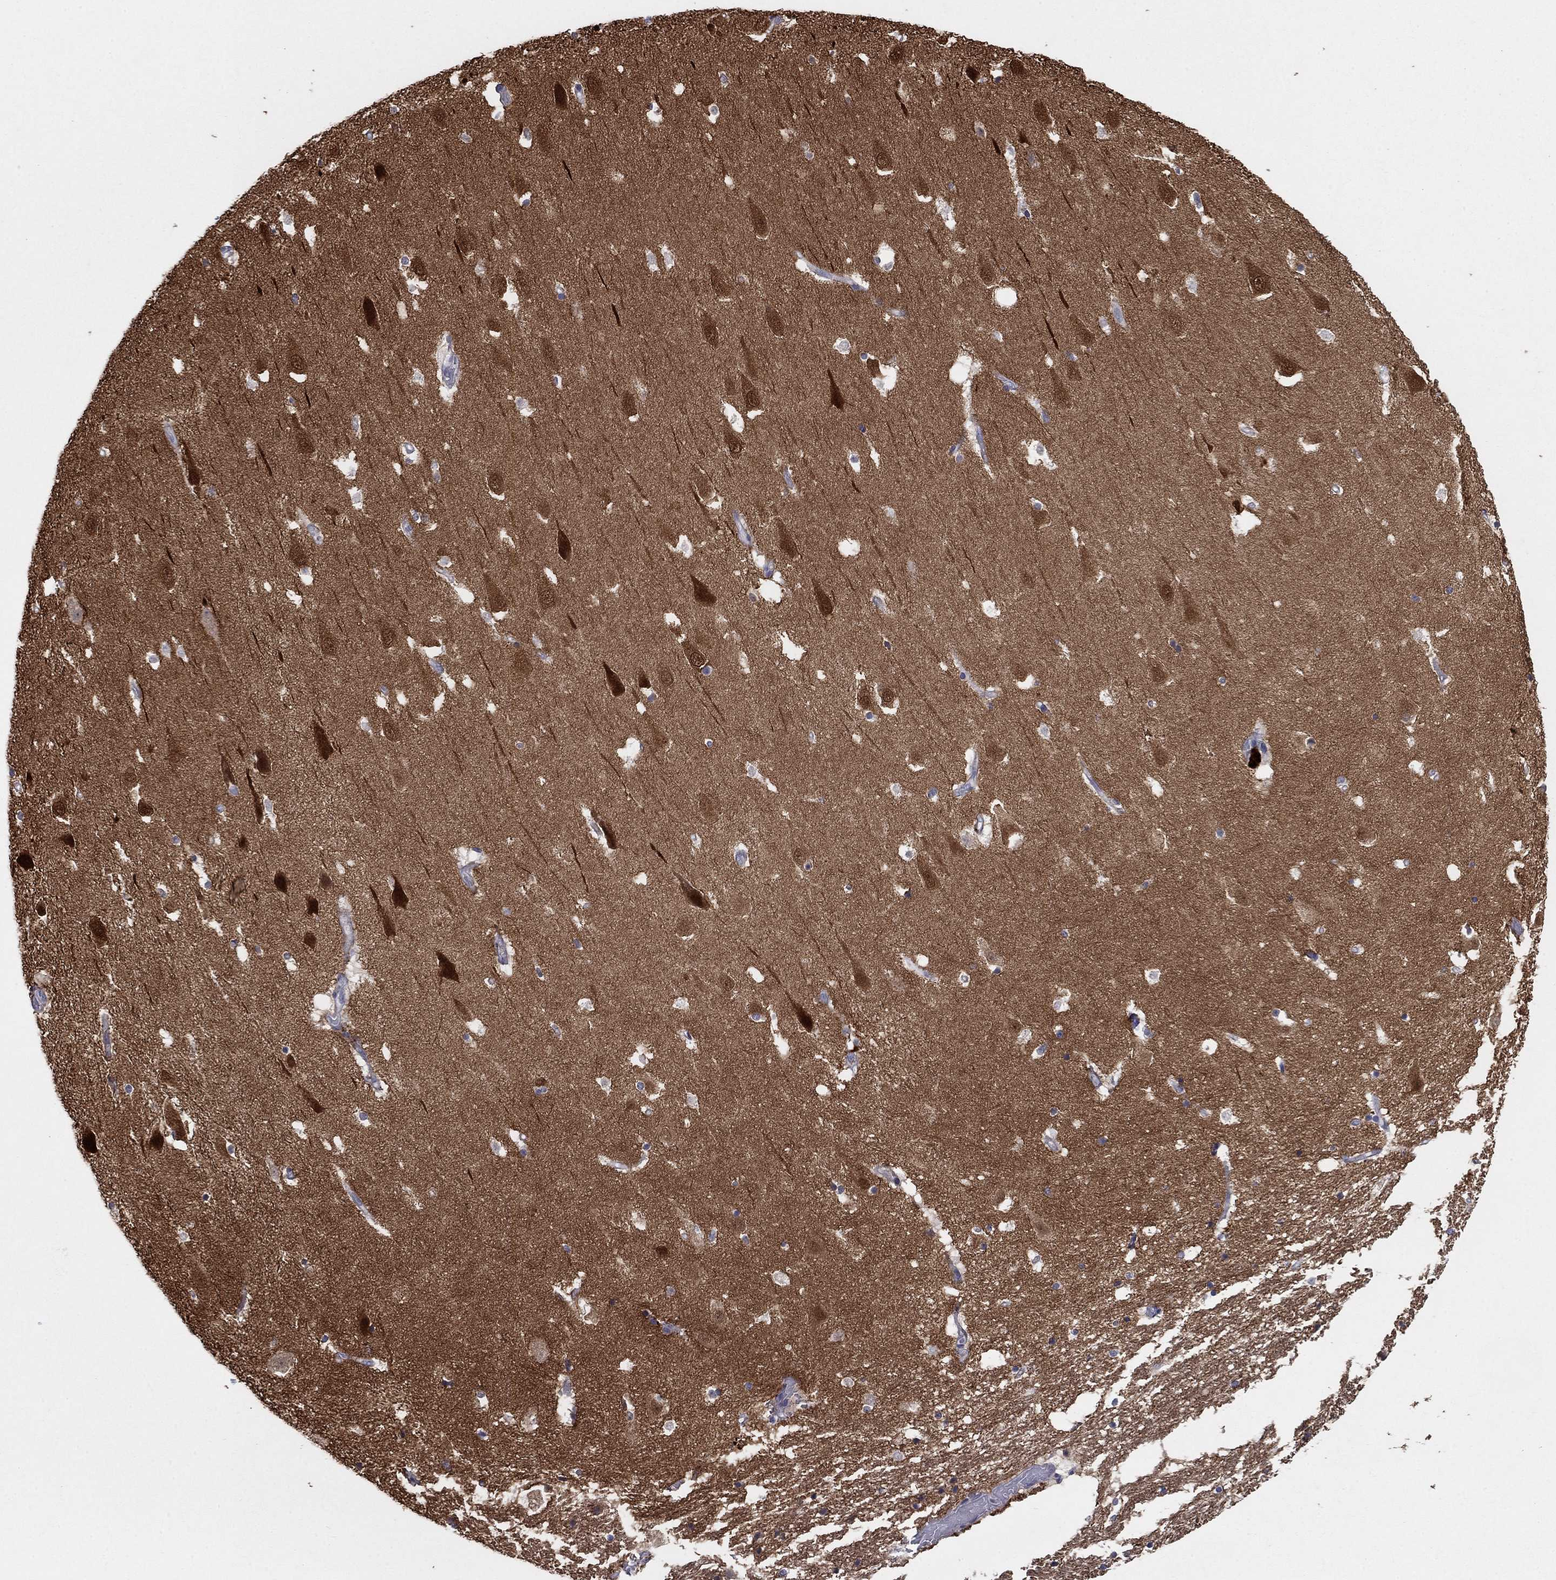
{"staining": {"intensity": "negative", "quantity": "none", "location": "none"}, "tissue": "hippocampus", "cell_type": "Glial cells", "image_type": "normal", "snomed": [{"axis": "morphology", "description": "Normal tissue, NOS"}, {"axis": "topography", "description": "Hippocampus"}], "caption": "This is an immunohistochemistry (IHC) image of unremarkable hippocampus. There is no staining in glial cells.", "gene": "AMN1", "patient": {"sex": "male", "age": 49}}